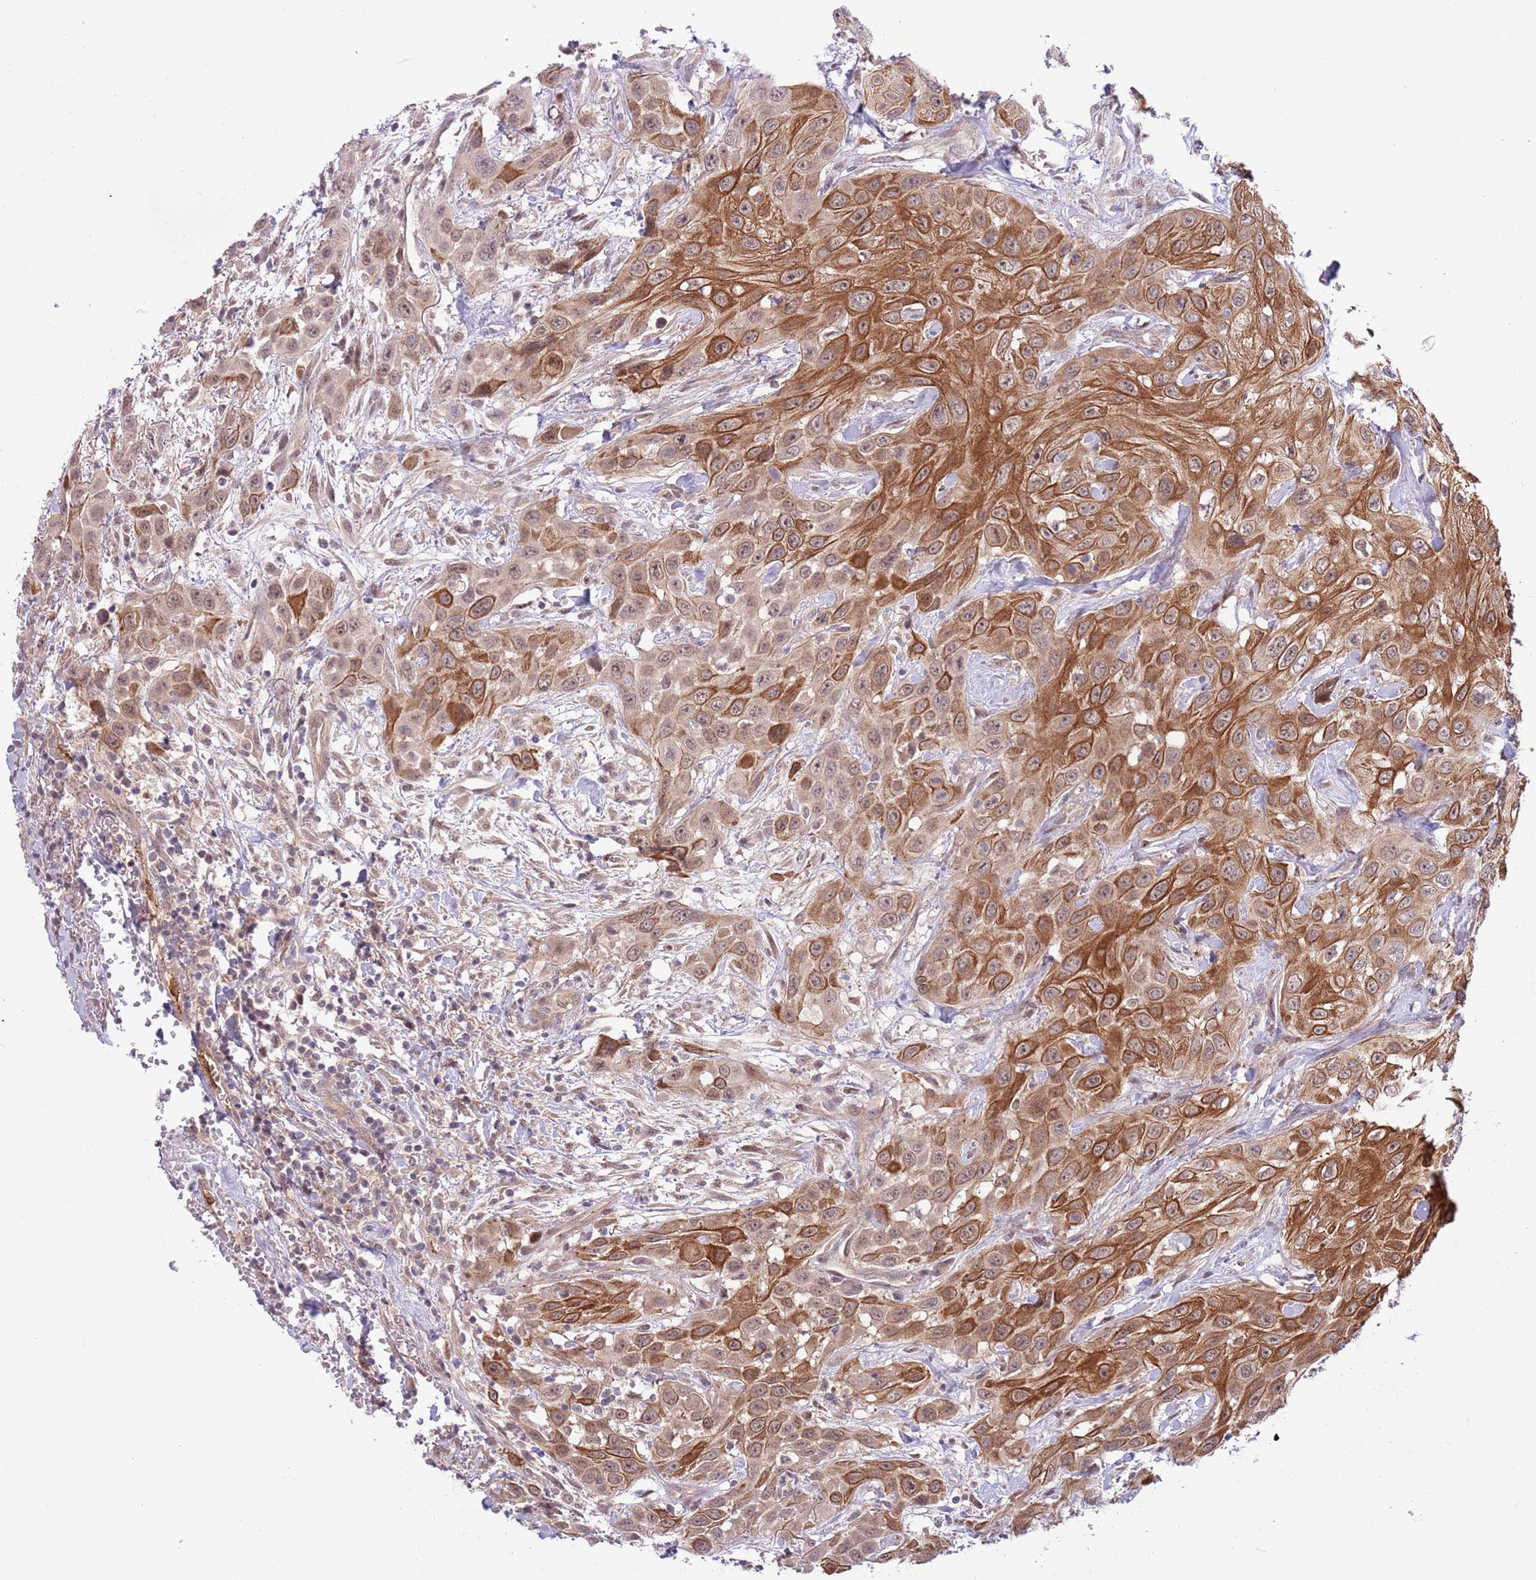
{"staining": {"intensity": "moderate", "quantity": ">75%", "location": "cytoplasmic/membranous,nuclear"}, "tissue": "head and neck cancer", "cell_type": "Tumor cells", "image_type": "cancer", "snomed": [{"axis": "morphology", "description": "Squamous cell carcinoma, NOS"}, {"axis": "topography", "description": "Head-Neck"}], "caption": "The photomicrograph demonstrates staining of squamous cell carcinoma (head and neck), revealing moderate cytoplasmic/membranous and nuclear protein positivity (brown color) within tumor cells.", "gene": "PRR16", "patient": {"sex": "male", "age": 81}}